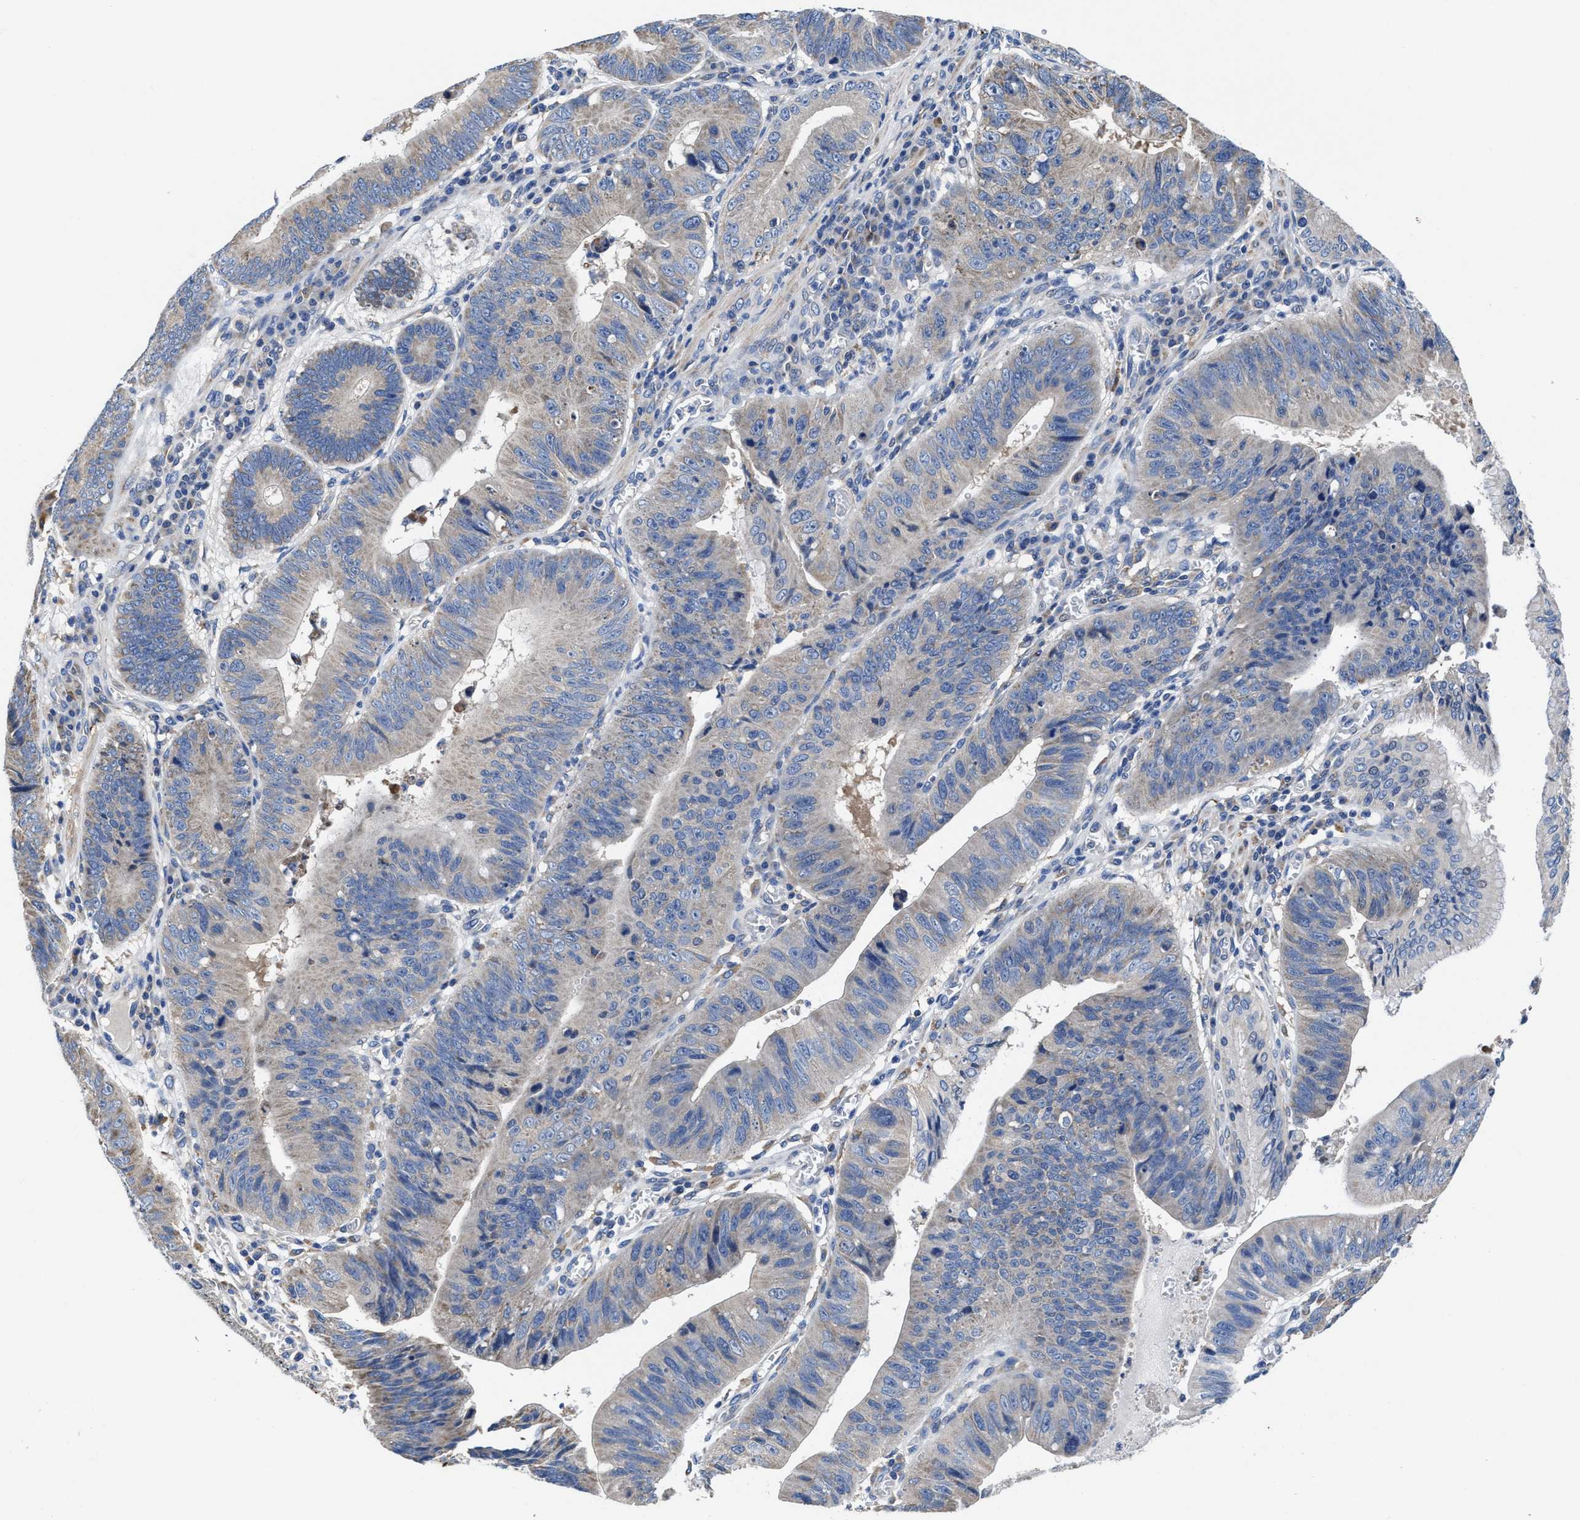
{"staining": {"intensity": "negative", "quantity": "none", "location": "none"}, "tissue": "stomach cancer", "cell_type": "Tumor cells", "image_type": "cancer", "snomed": [{"axis": "morphology", "description": "Adenocarcinoma, NOS"}, {"axis": "topography", "description": "Stomach"}], "caption": "IHC histopathology image of neoplastic tissue: human stomach adenocarcinoma stained with DAB shows no significant protein positivity in tumor cells.", "gene": "TMEM30A", "patient": {"sex": "male", "age": 59}}